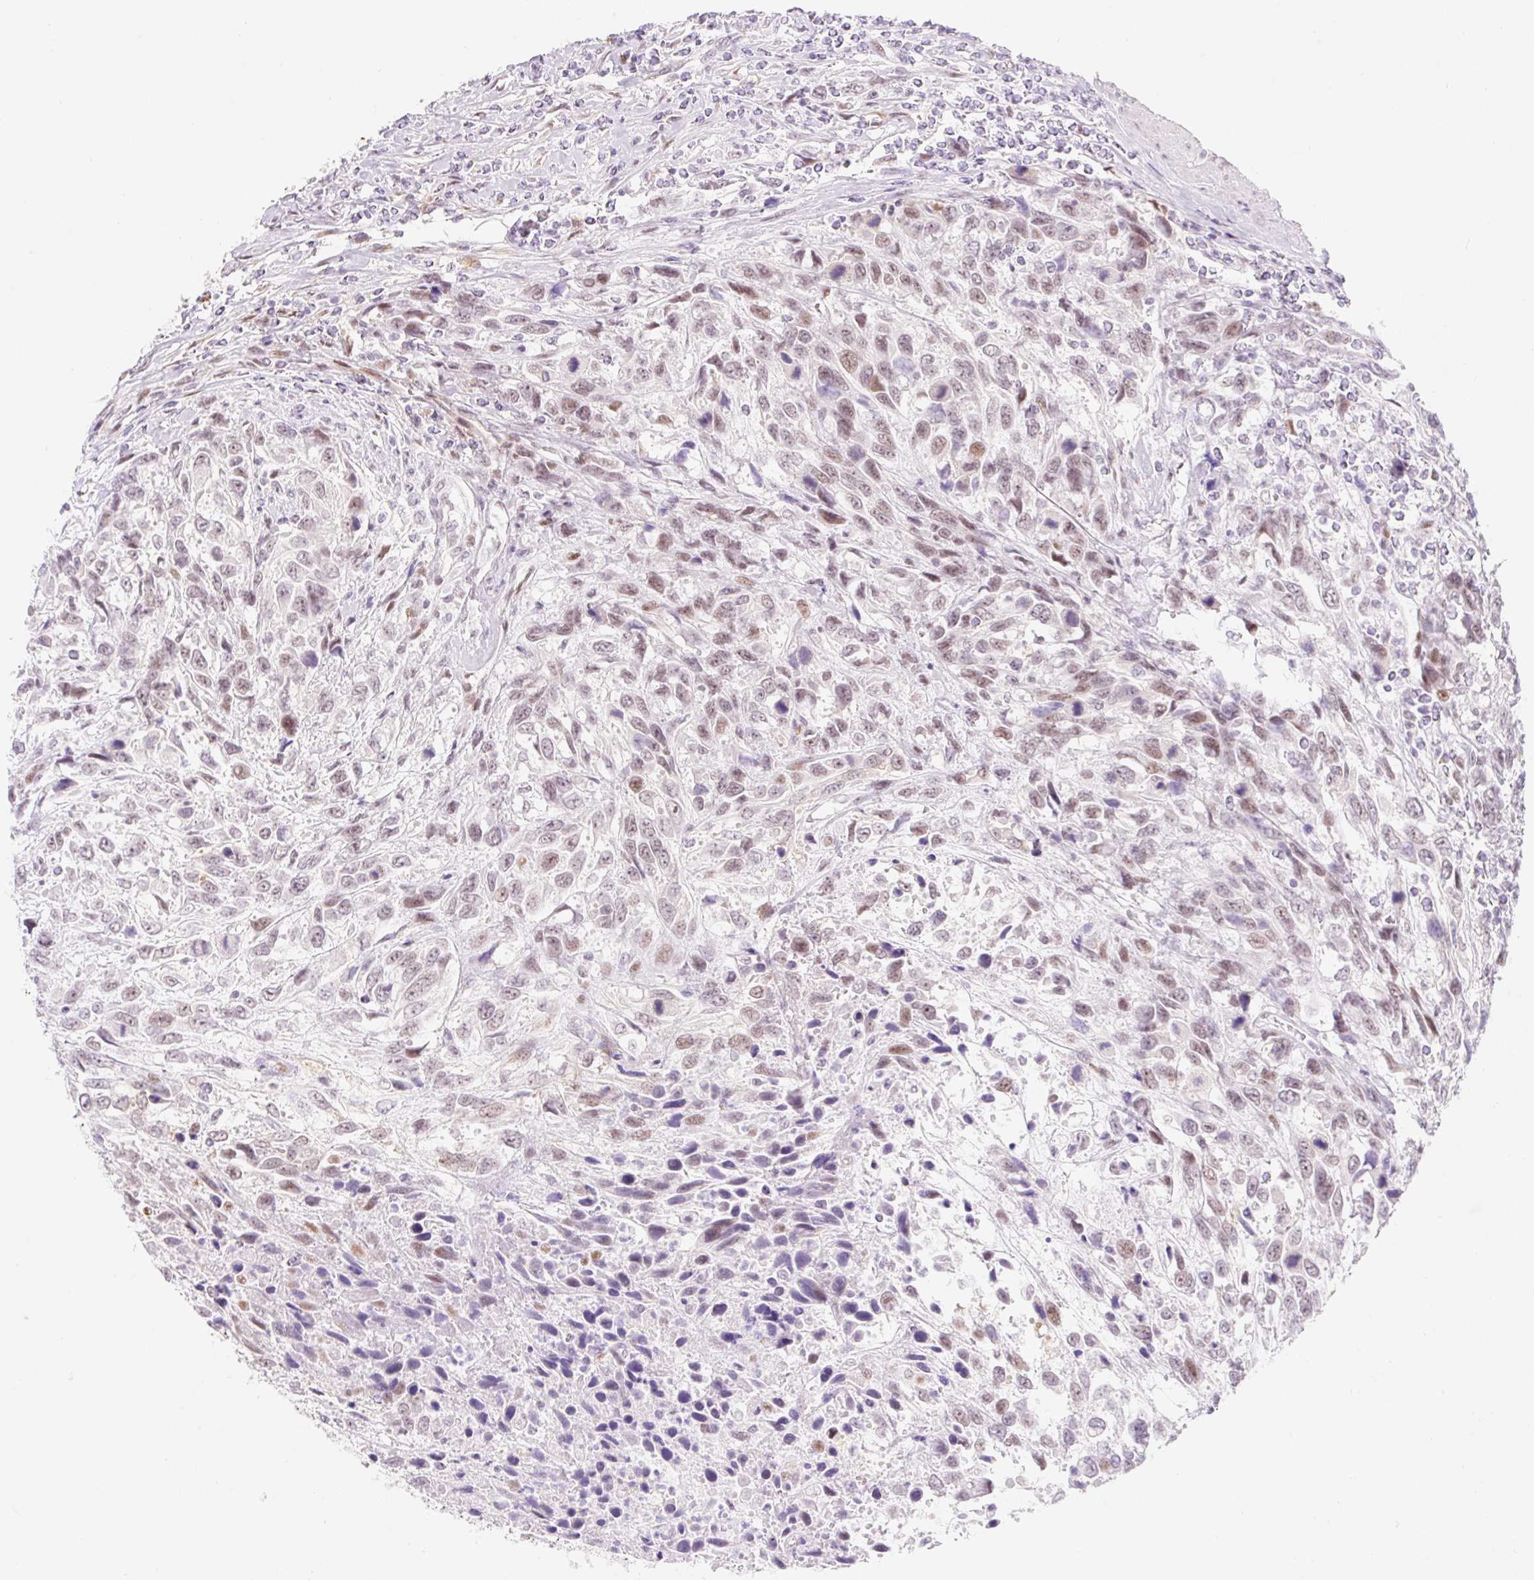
{"staining": {"intensity": "moderate", "quantity": "25%-75%", "location": "nuclear"}, "tissue": "urothelial cancer", "cell_type": "Tumor cells", "image_type": "cancer", "snomed": [{"axis": "morphology", "description": "Urothelial carcinoma, High grade"}, {"axis": "topography", "description": "Urinary bladder"}], "caption": "A high-resolution photomicrograph shows IHC staining of high-grade urothelial carcinoma, which exhibits moderate nuclear expression in about 25%-75% of tumor cells.", "gene": "H2BW1", "patient": {"sex": "female", "age": 70}}